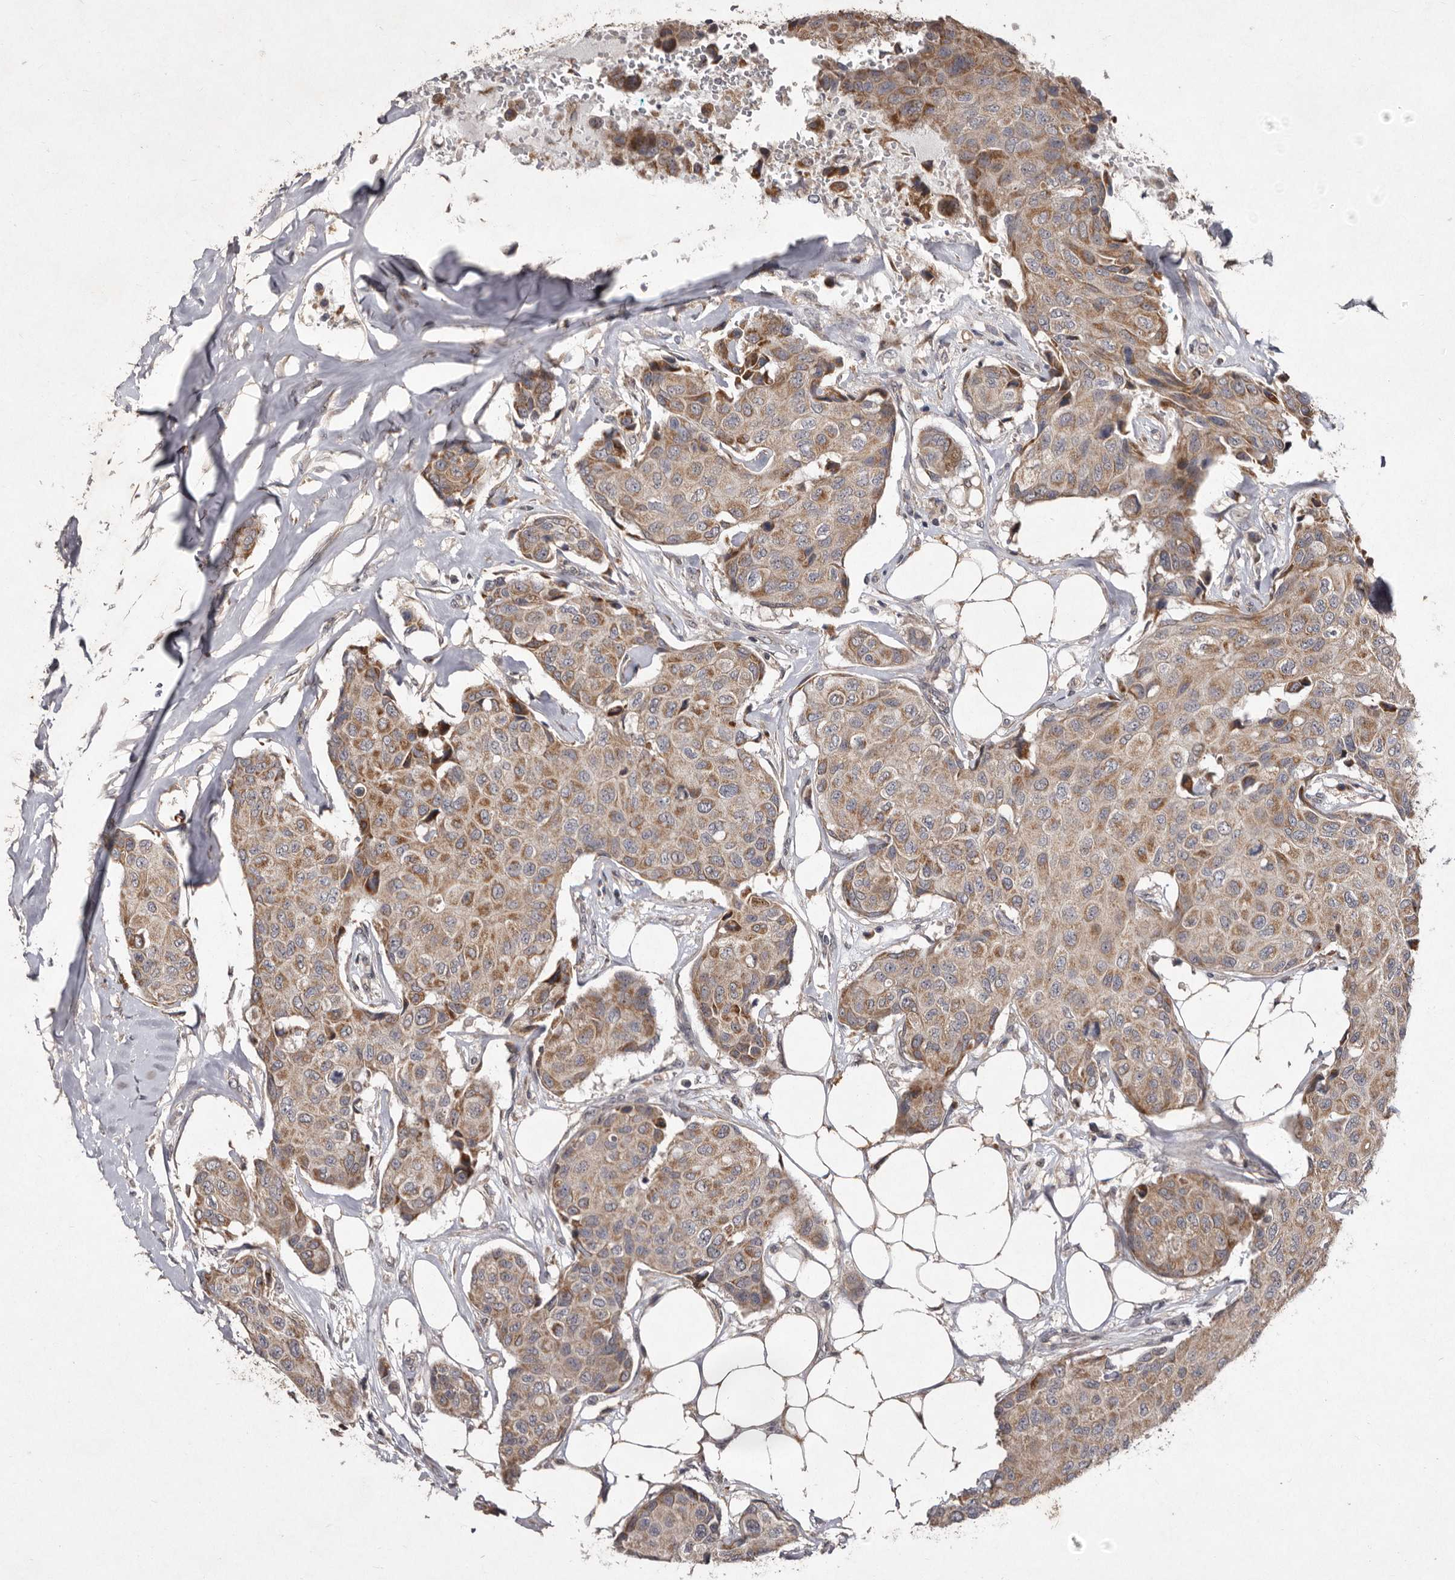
{"staining": {"intensity": "moderate", "quantity": ">75%", "location": "cytoplasmic/membranous"}, "tissue": "breast cancer", "cell_type": "Tumor cells", "image_type": "cancer", "snomed": [{"axis": "morphology", "description": "Duct carcinoma"}, {"axis": "topography", "description": "Breast"}], "caption": "A brown stain highlights moderate cytoplasmic/membranous positivity of a protein in human breast intraductal carcinoma tumor cells. (Stains: DAB (3,3'-diaminobenzidine) in brown, nuclei in blue, Microscopy: brightfield microscopy at high magnification).", "gene": "FLAD1", "patient": {"sex": "female", "age": 80}}